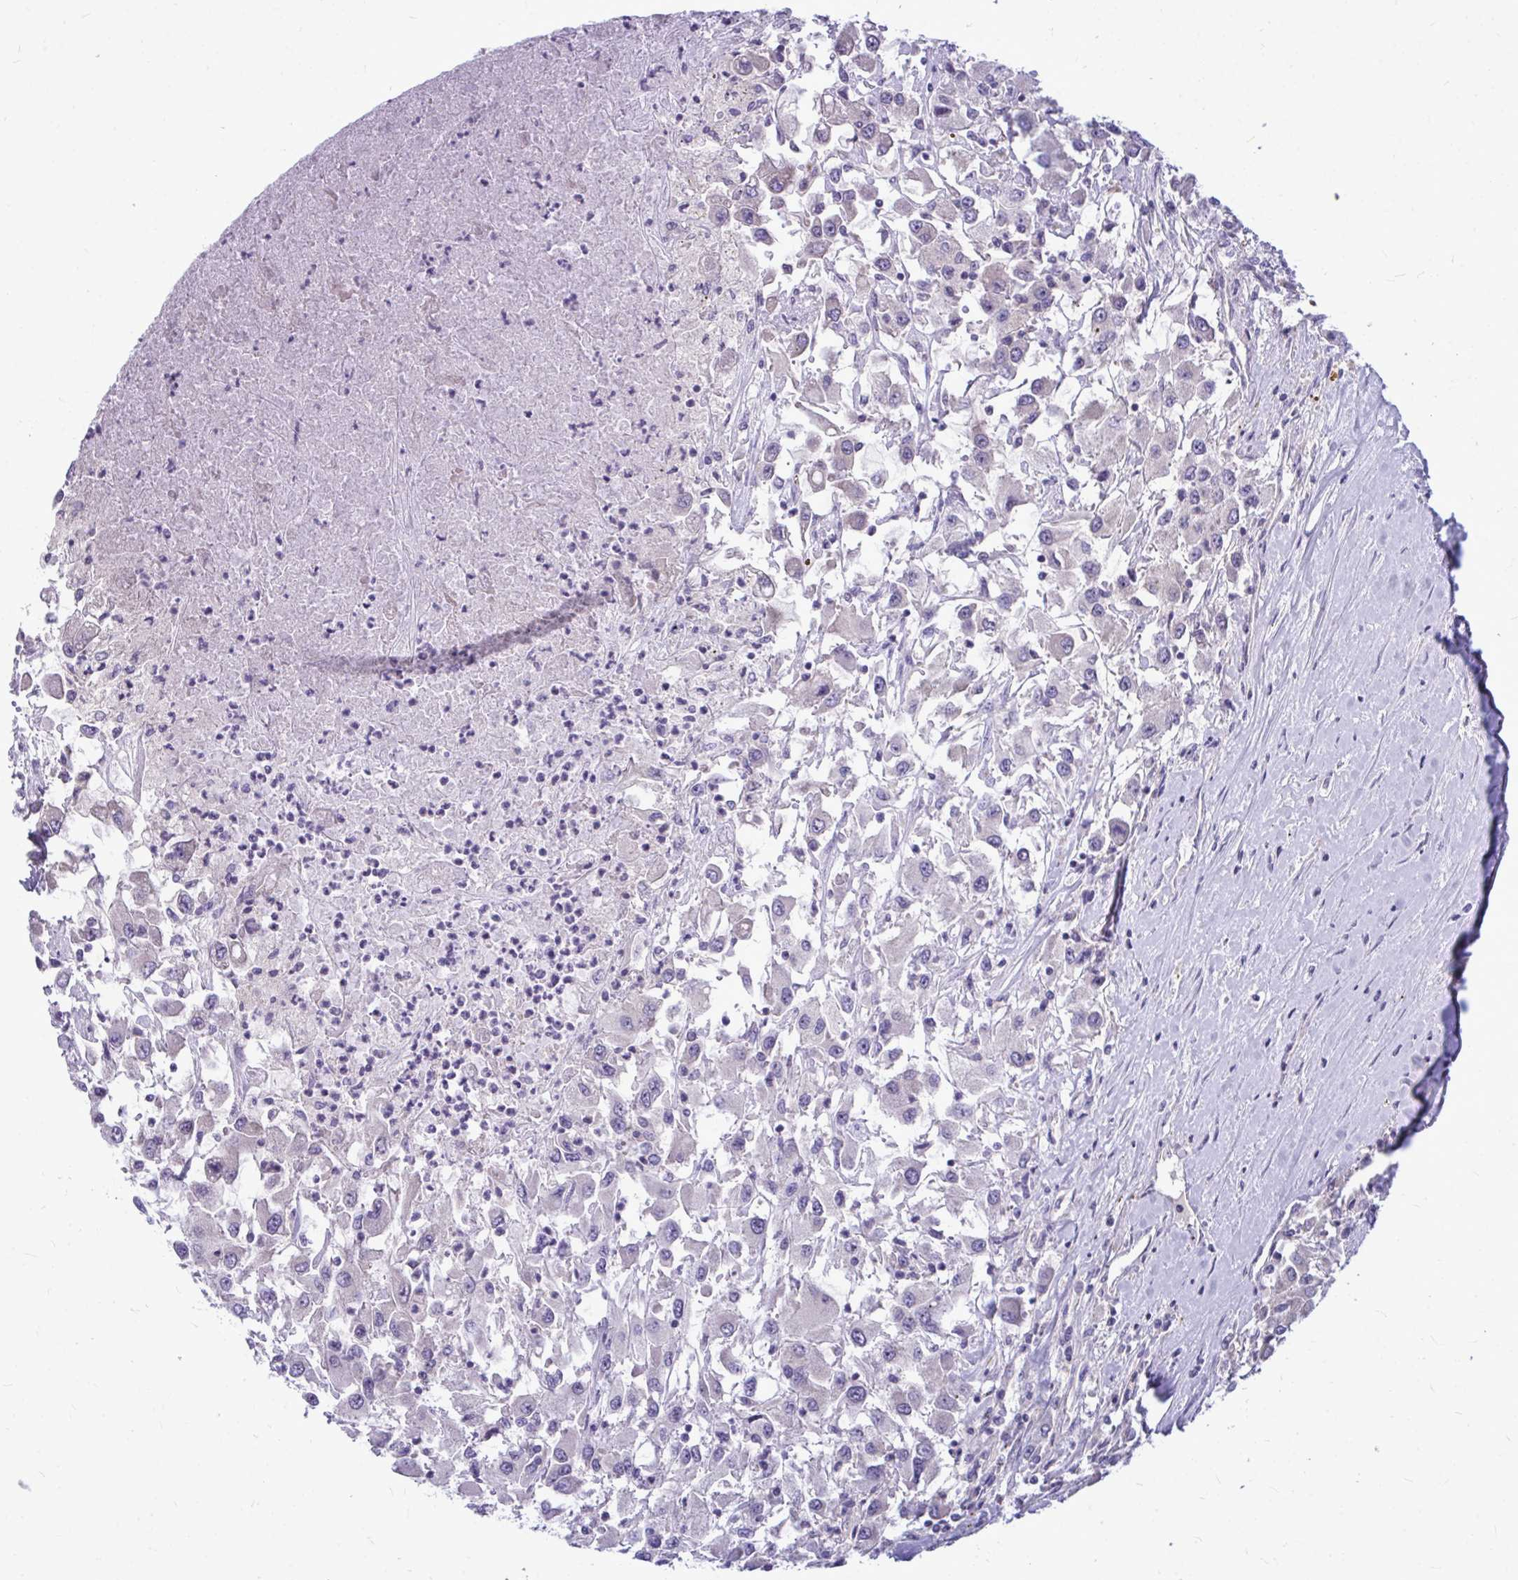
{"staining": {"intensity": "negative", "quantity": "none", "location": "none"}, "tissue": "renal cancer", "cell_type": "Tumor cells", "image_type": "cancer", "snomed": [{"axis": "morphology", "description": "Adenocarcinoma, NOS"}, {"axis": "topography", "description": "Kidney"}], "caption": "DAB (3,3'-diaminobenzidine) immunohistochemical staining of human renal adenocarcinoma displays no significant expression in tumor cells.", "gene": "ZSCAN25", "patient": {"sex": "female", "age": 67}}